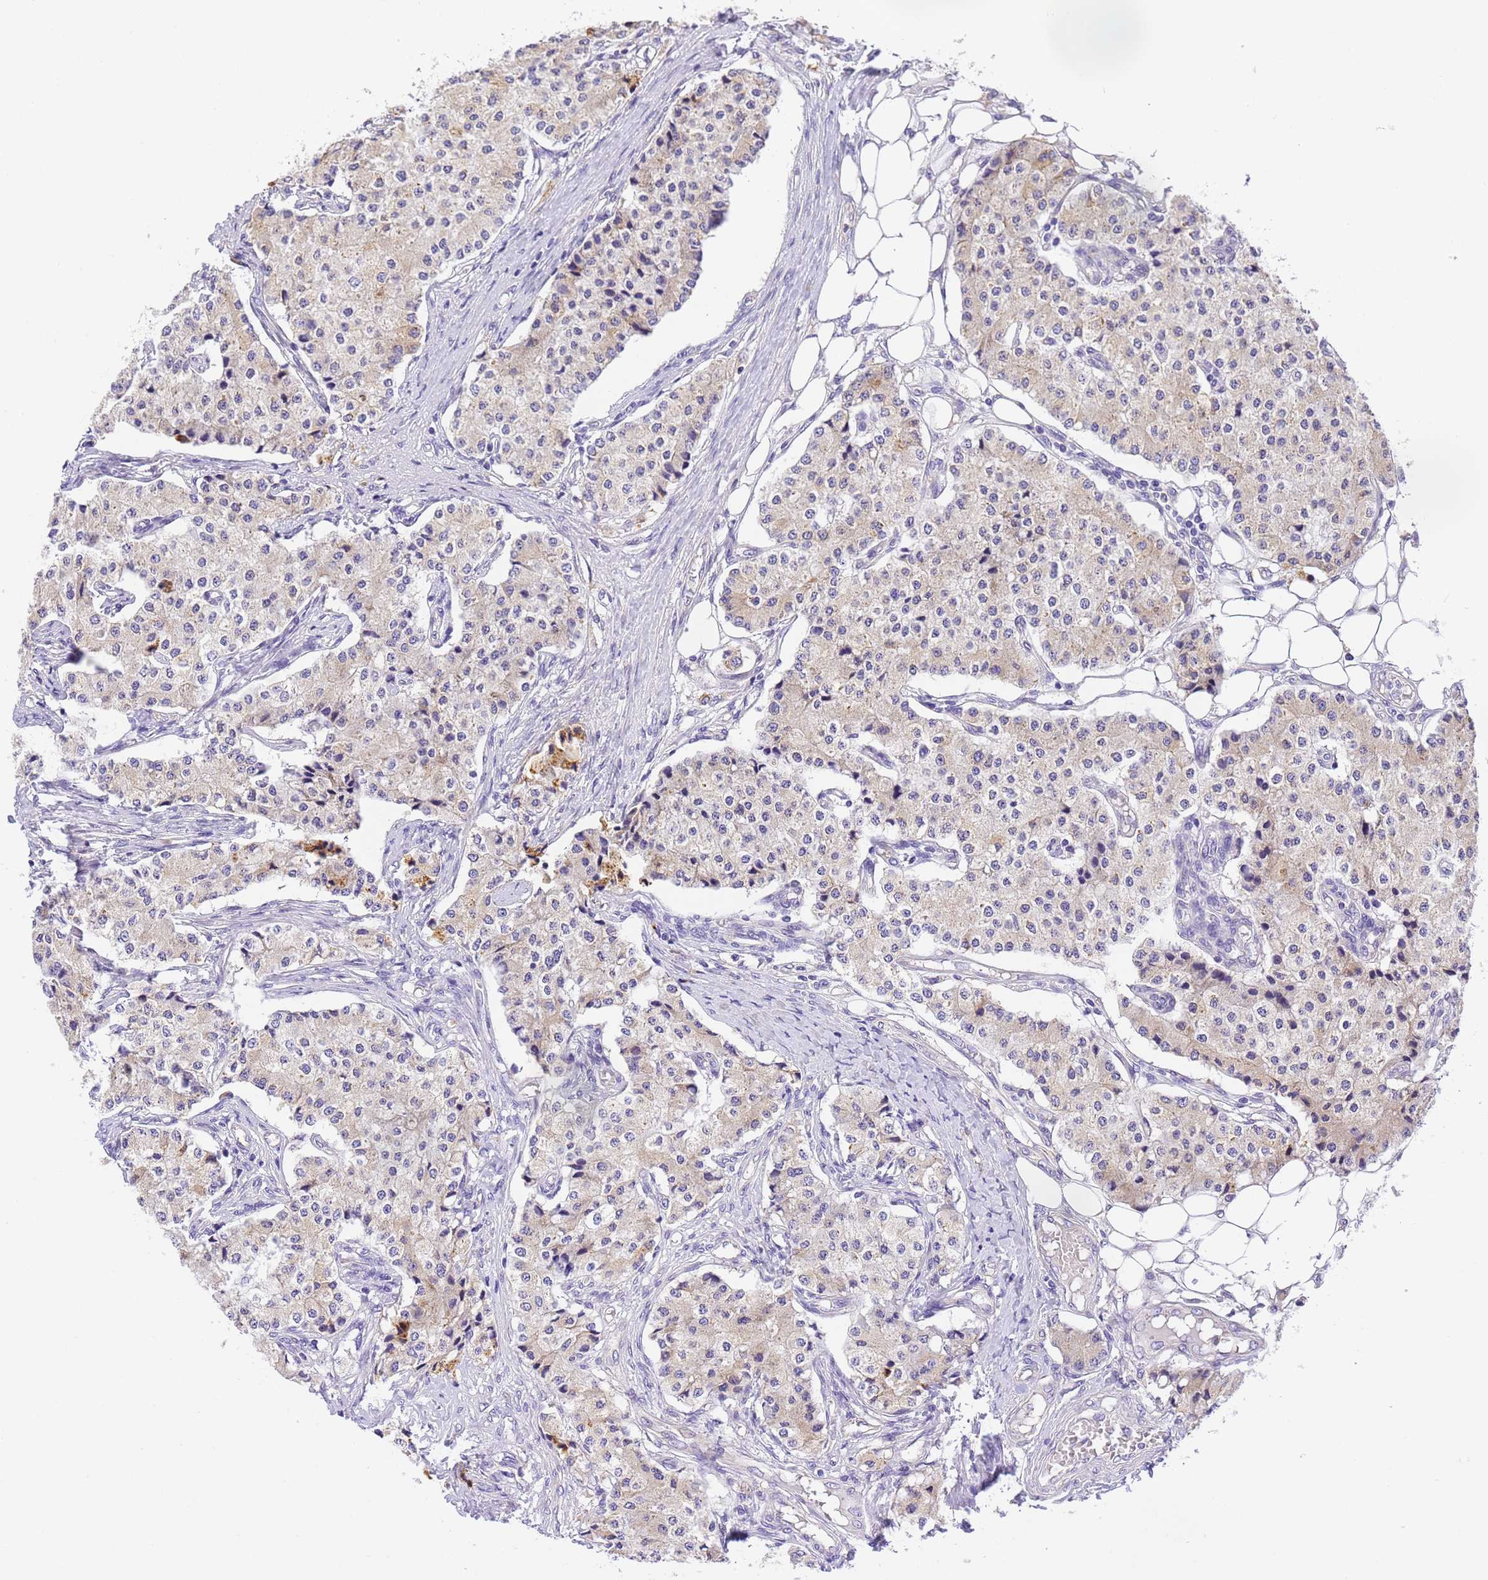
{"staining": {"intensity": "weak", "quantity": "25%-75%", "location": "cytoplasmic/membranous"}, "tissue": "carcinoid", "cell_type": "Tumor cells", "image_type": "cancer", "snomed": [{"axis": "morphology", "description": "Carcinoid, malignant, NOS"}, {"axis": "topography", "description": "Colon"}], "caption": "Brown immunohistochemical staining in carcinoid exhibits weak cytoplasmic/membranous positivity in approximately 25%-75% of tumor cells.", "gene": "RHBDD3", "patient": {"sex": "female", "age": 52}}